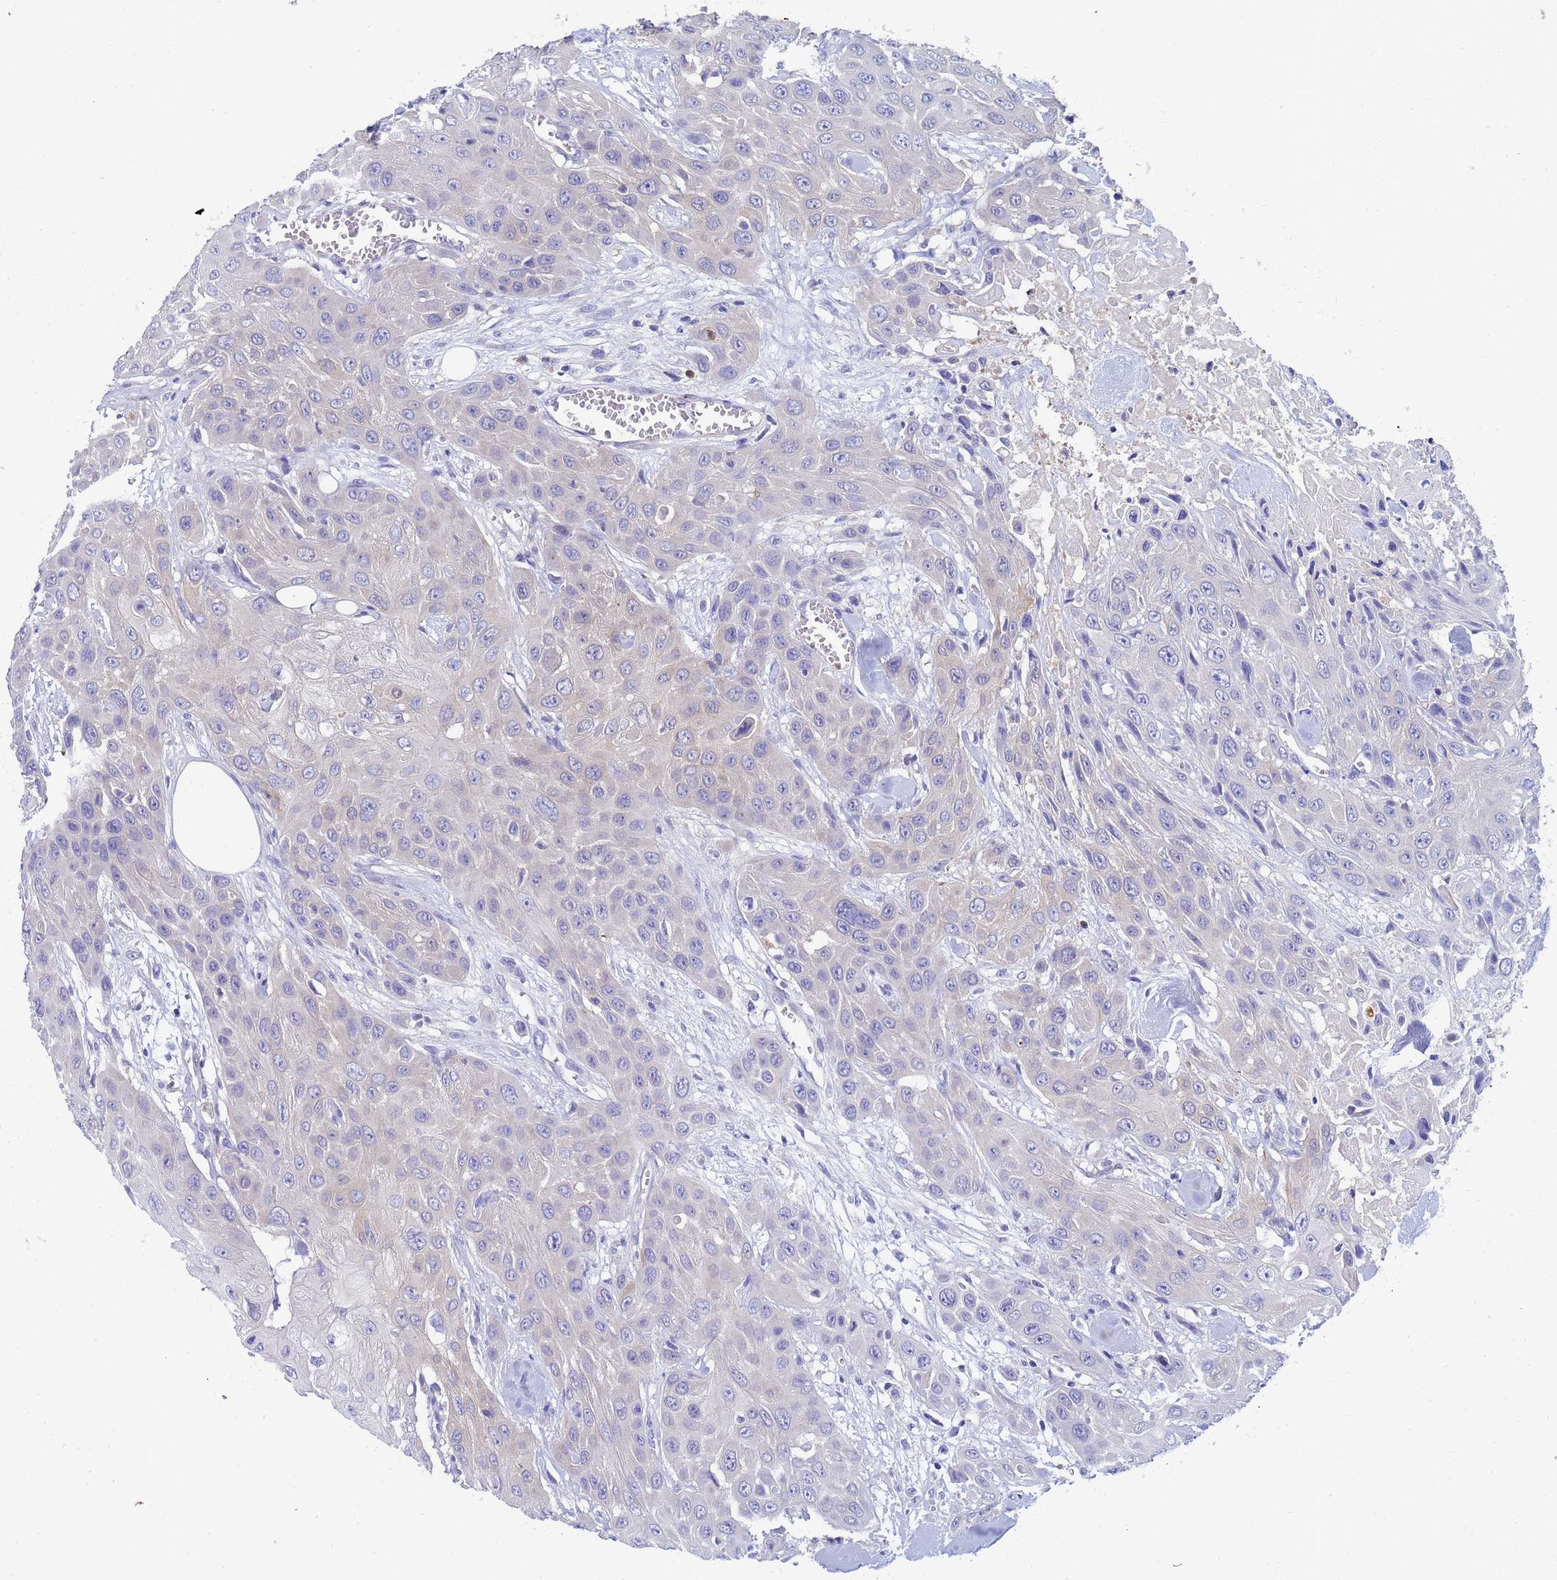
{"staining": {"intensity": "negative", "quantity": "none", "location": "none"}, "tissue": "head and neck cancer", "cell_type": "Tumor cells", "image_type": "cancer", "snomed": [{"axis": "morphology", "description": "Squamous cell carcinoma, NOS"}, {"axis": "topography", "description": "Head-Neck"}], "caption": "IHC micrograph of head and neck squamous cell carcinoma stained for a protein (brown), which reveals no positivity in tumor cells.", "gene": "TTLL11", "patient": {"sex": "male", "age": 81}}